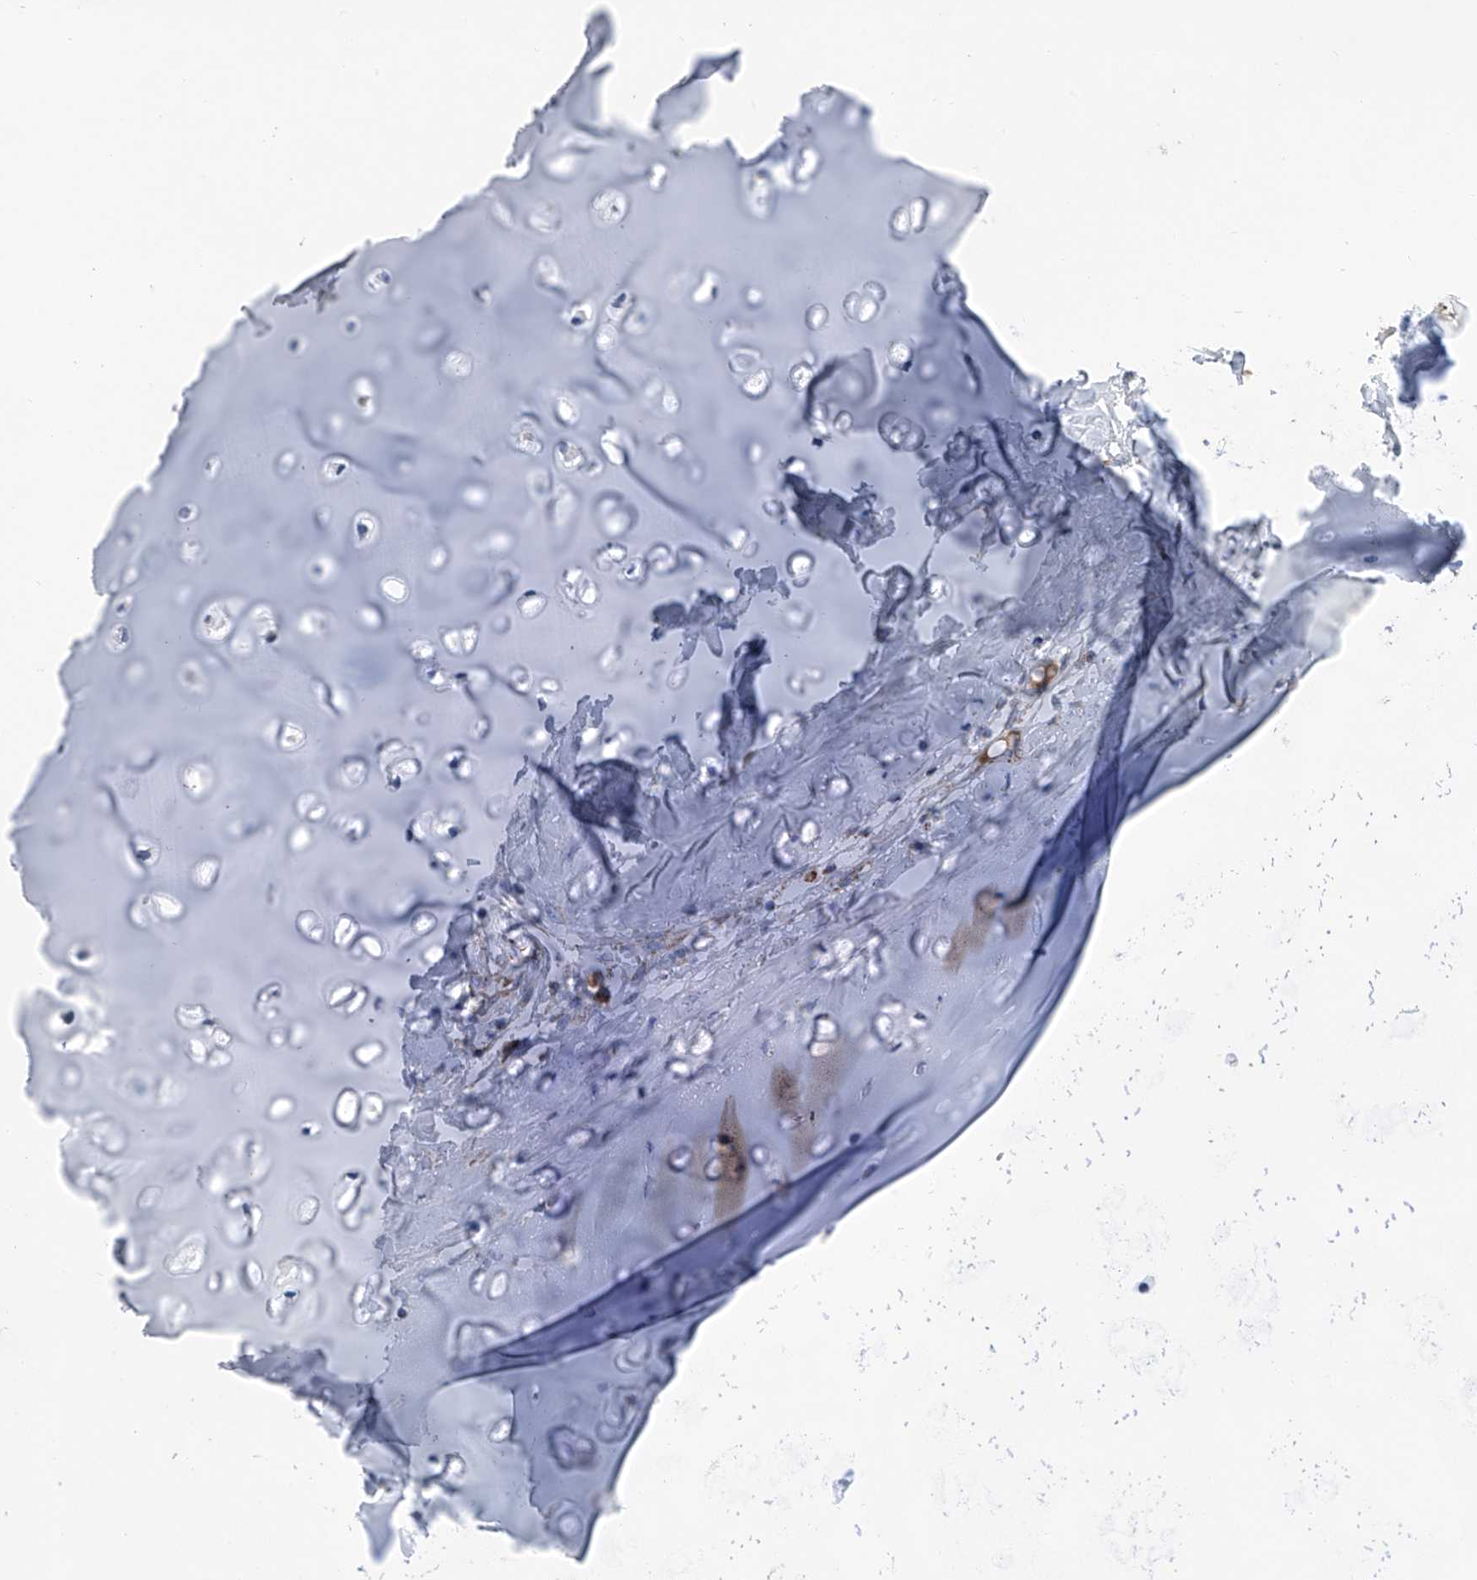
{"staining": {"intensity": "negative", "quantity": "none", "location": "none"}, "tissue": "soft tissue", "cell_type": "Chondrocytes", "image_type": "normal", "snomed": [{"axis": "morphology", "description": "Normal tissue, NOS"}, {"axis": "morphology", "description": "Basal cell carcinoma"}, {"axis": "topography", "description": "Cartilage tissue"}, {"axis": "topography", "description": "Nasopharynx"}, {"axis": "topography", "description": "Oral tissue"}], "caption": "High magnification brightfield microscopy of unremarkable soft tissue stained with DAB (3,3'-diaminobenzidine) (brown) and counterstained with hematoxylin (blue): chondrocytes show no significant expression. (Immunohistochemistry, brightfield microscopy, high magnification).", "gene": "SRBD1", "patient": {"sex": "female", "age": 77}}